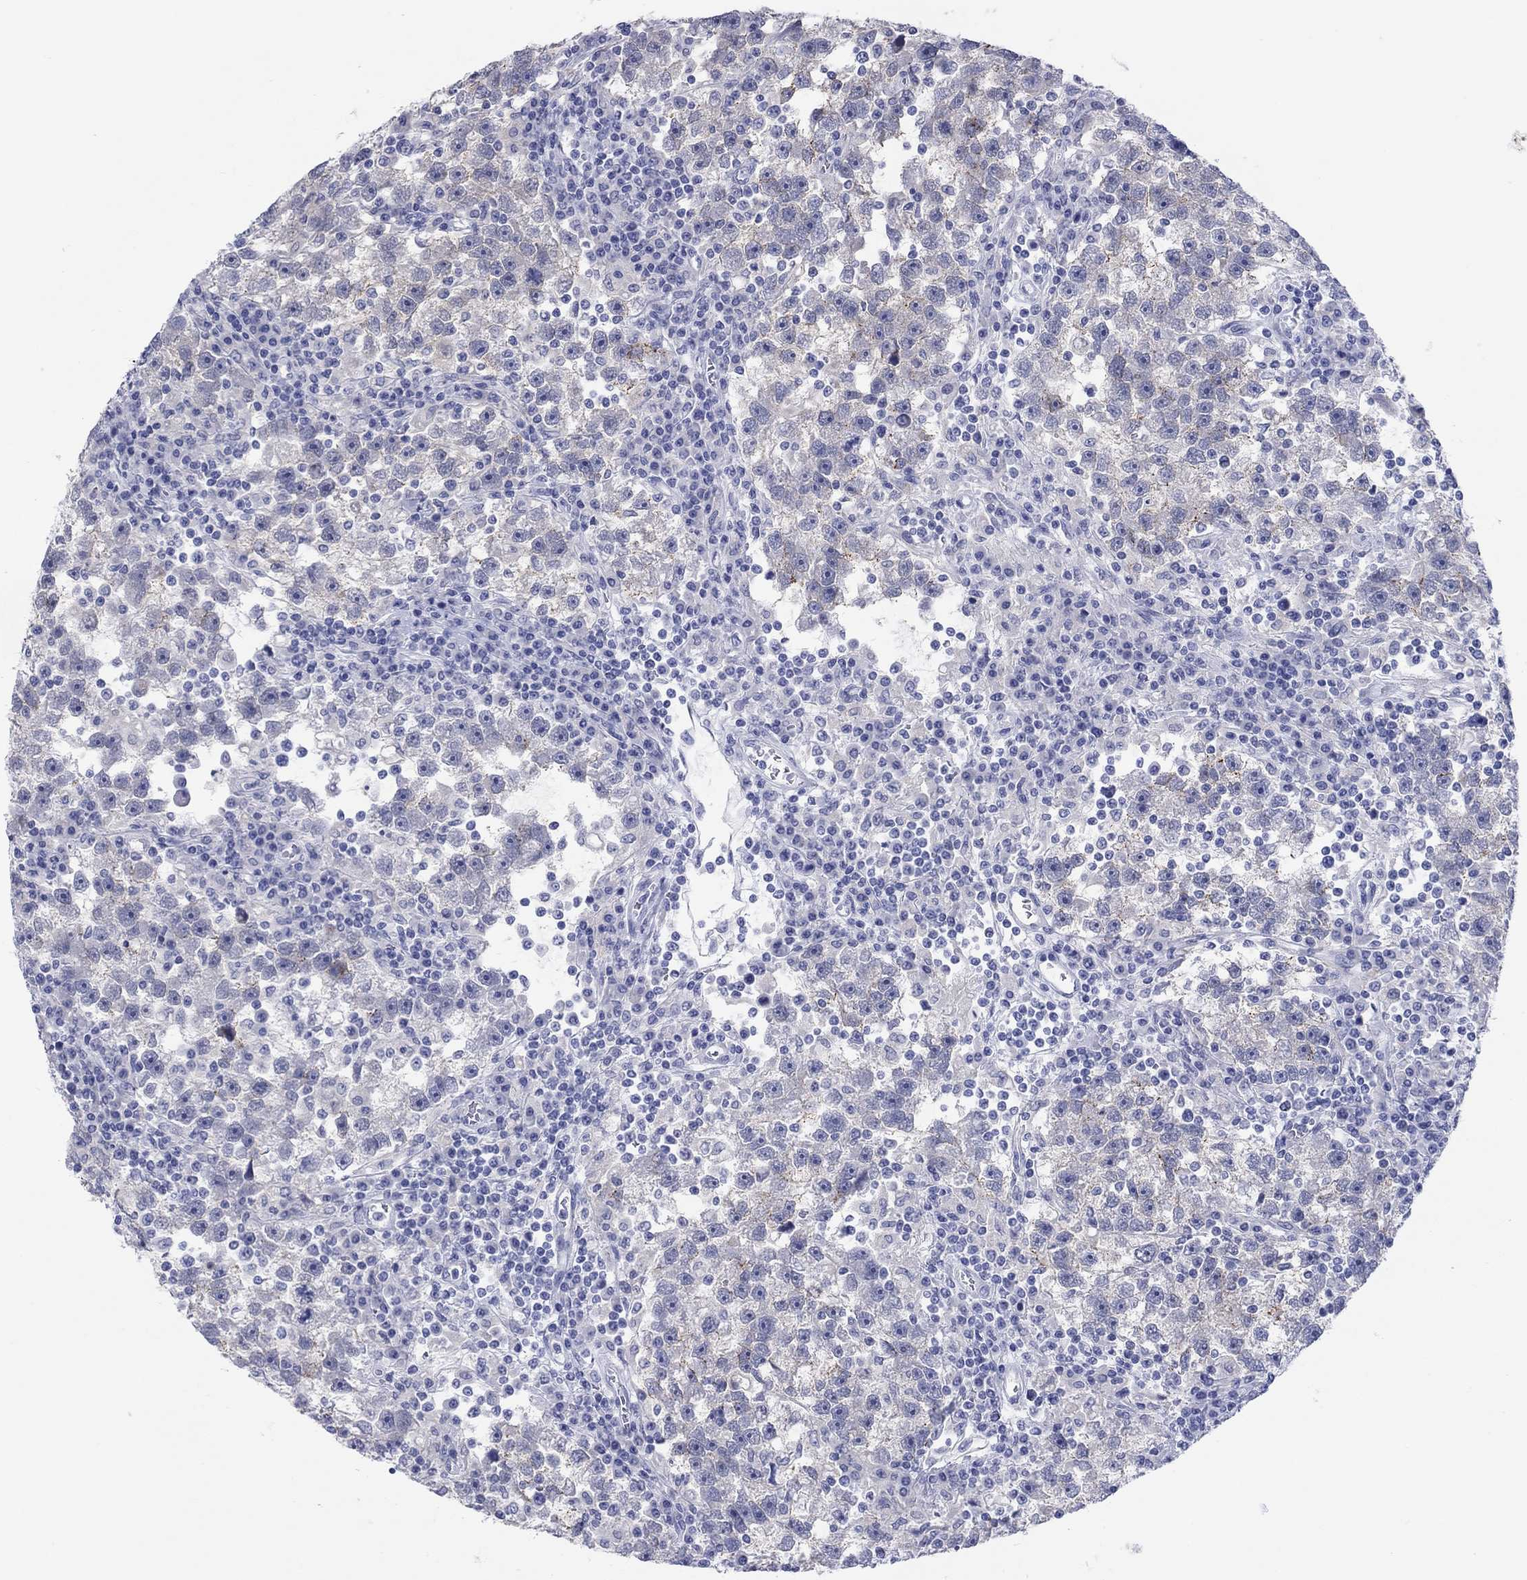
{"staining": {"intensity": "negative", "quantity": "none", "location": "none"}, "tissue": "testis cancer", "cell_type": "Tumor cells", "image_type": "cancer", "snomed": [{"axis": "morphology", "description": "Seminoma, NOS"}, {"axis": "topography", "description": "Testis"}], "caption": "Photomicrograph shows no significant protein positivity in tumor cells of seminoma (testis).", "gene": "ERICH3", "patient": {"sex": "male", "age": 47}}